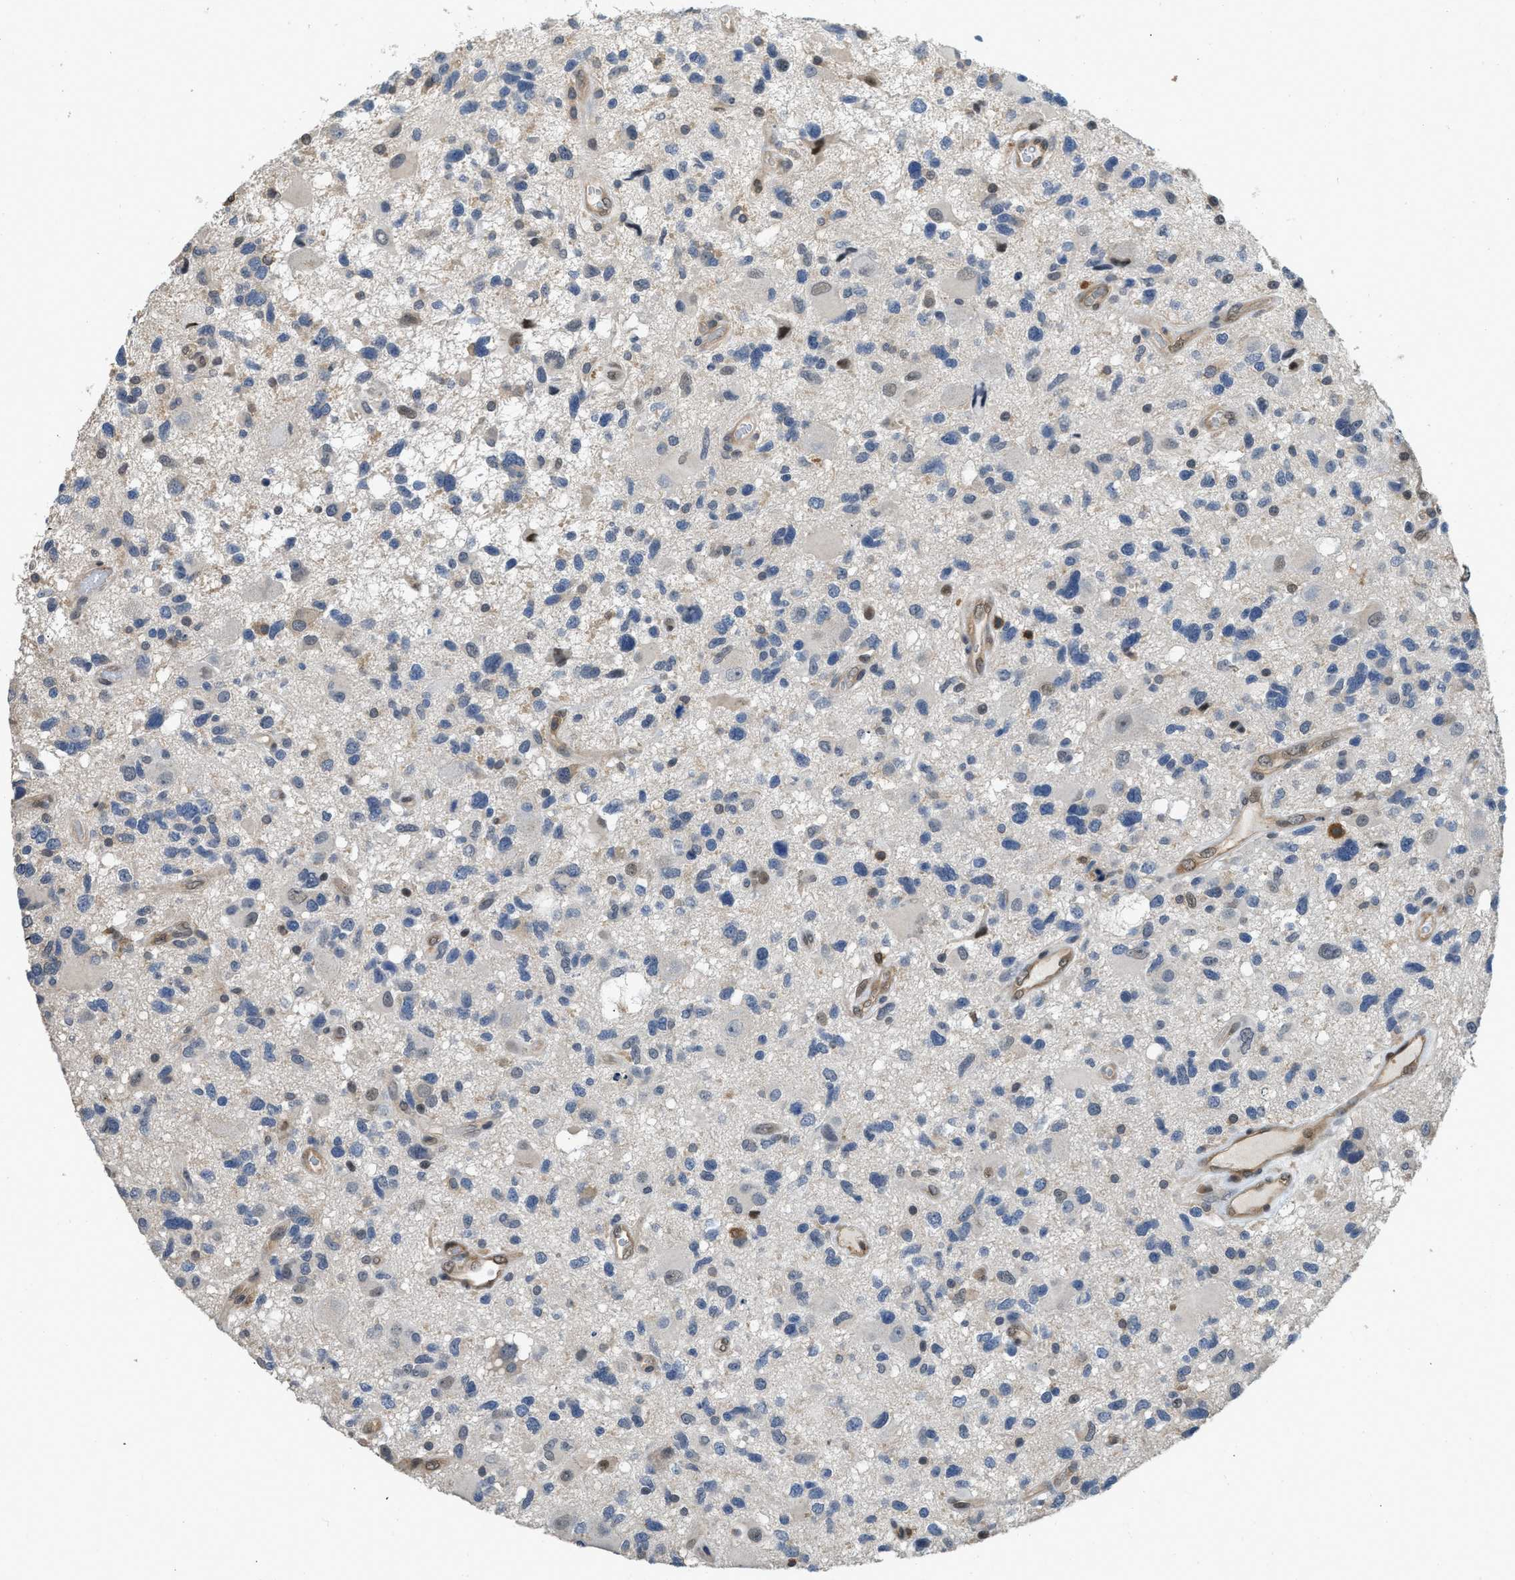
{"staining": {"intensity": "negative", "quantity": "none", "location": "none"}, "tissue": "glioma", "cell_type": "Tumor cells", "image_type": "cancer", "snomed": [{"axis": "morphology", "description": "Glioma, malignant, High grade"}, {"axis": "topography", "description": "Brain"}], "caption": "This is a histopathology image of IHC staining of glioma, which shows no expression in tumor cells. The staining was performed using DAB to visualize the protein expression in brown, while the nuclei were stained in blue with hematoxylin (Magnification: 20x).", "gene": "TES", "patient": {"sex": "male", "age": 33}}